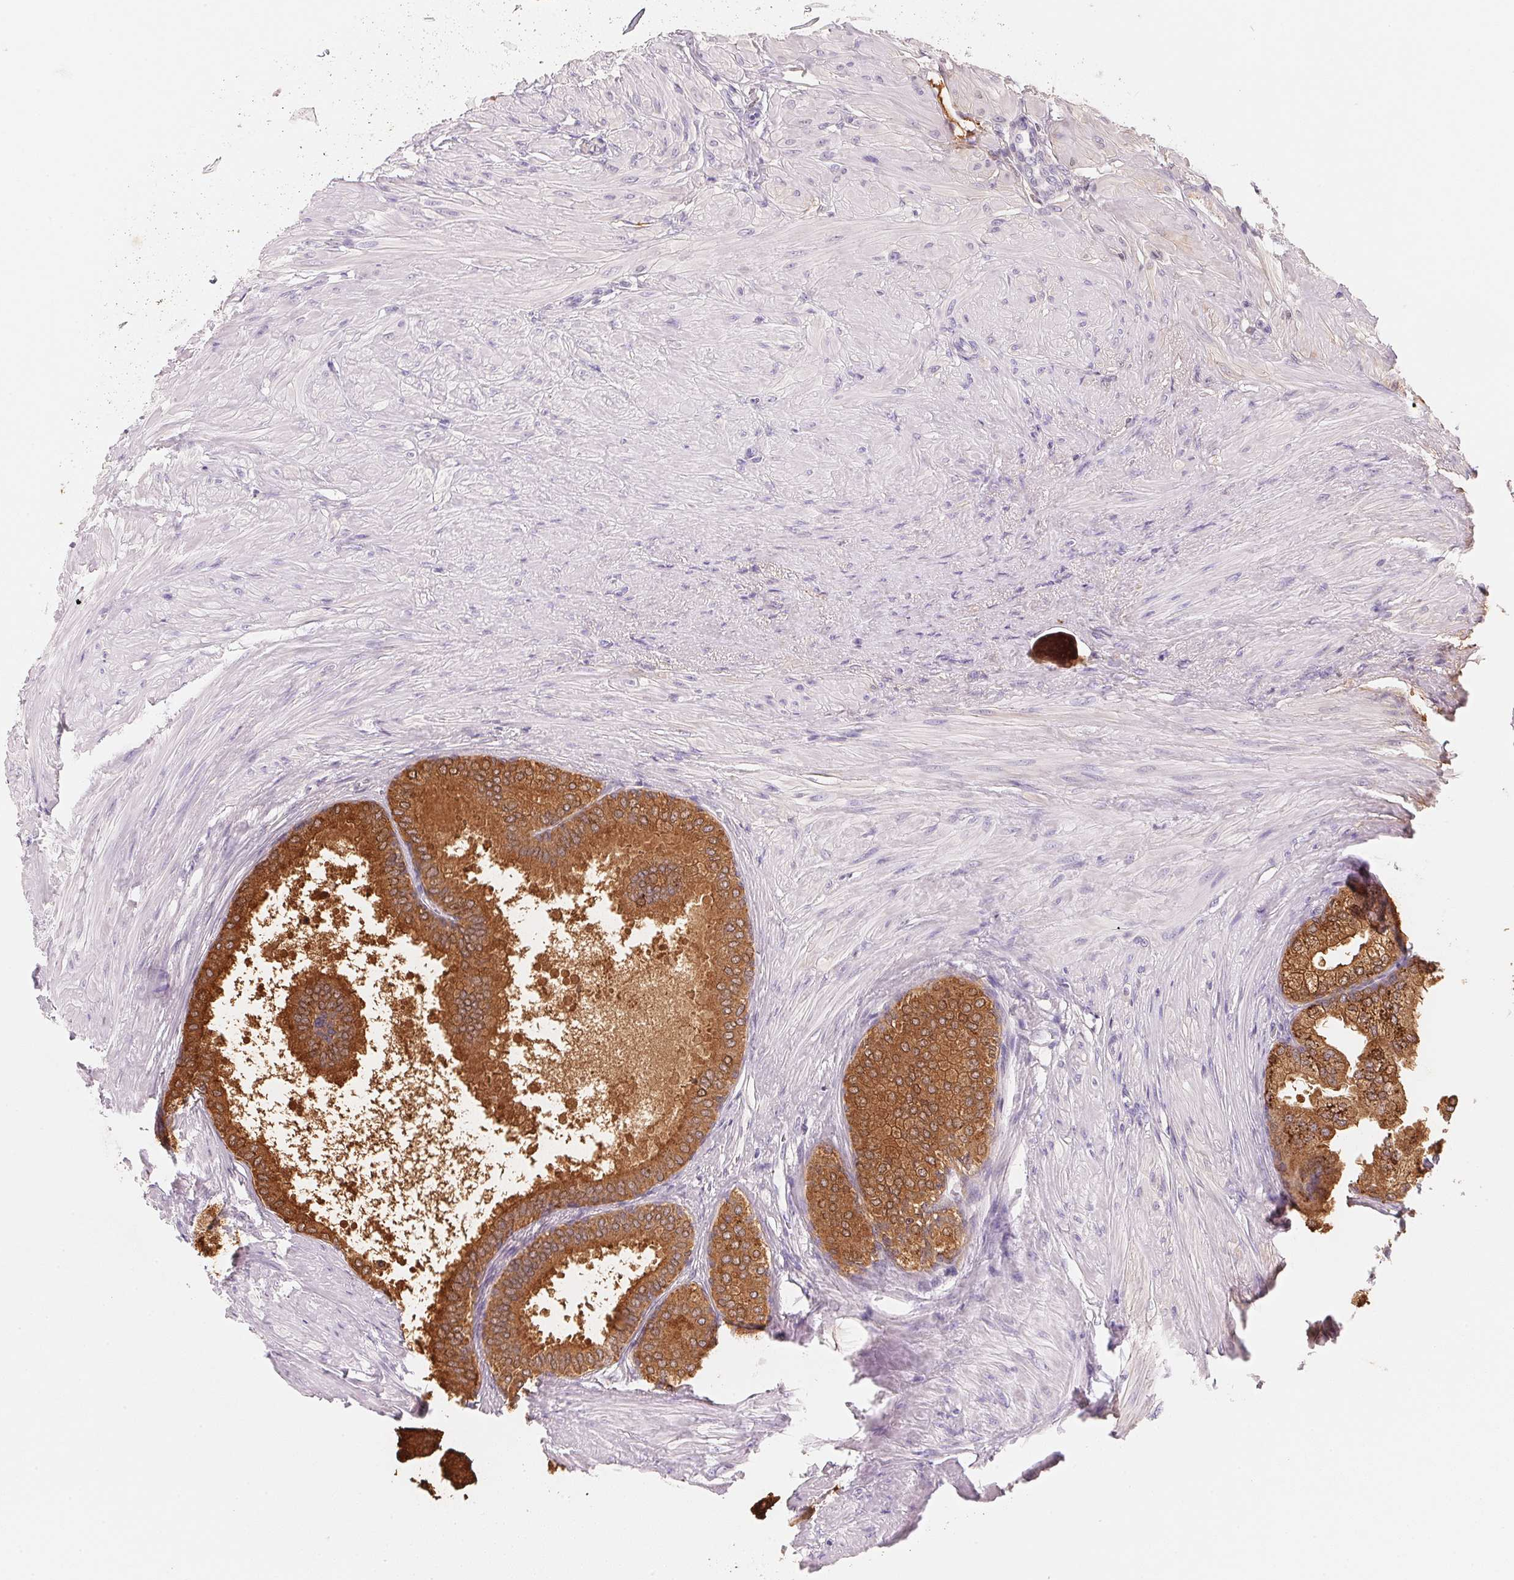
{"staining": {"intensity": "strong", "quantity": ">75%", "location": "cytoplasmic/membranous"}, "tissue": "prostate", "cell_type": "Glandular cells", "image_type": "normal", "snomed": [{"axis": "morphology", "description": "Normal tissue, NOS"}, {"axis": "topography", "description": "Prostate"}, {"axis": "topography", "description": "Peripheral nerve tissue"}], "caption": "Immunohistochemistry (DAB (3,3'-diaminobenzidine)) staining of benign human prostate reveals strong cytoplasmic/membranous protein expression in approximately >75% of glandular cells.", "gene": "ACP3", "patient": {"sex": "male", "age": 55}}